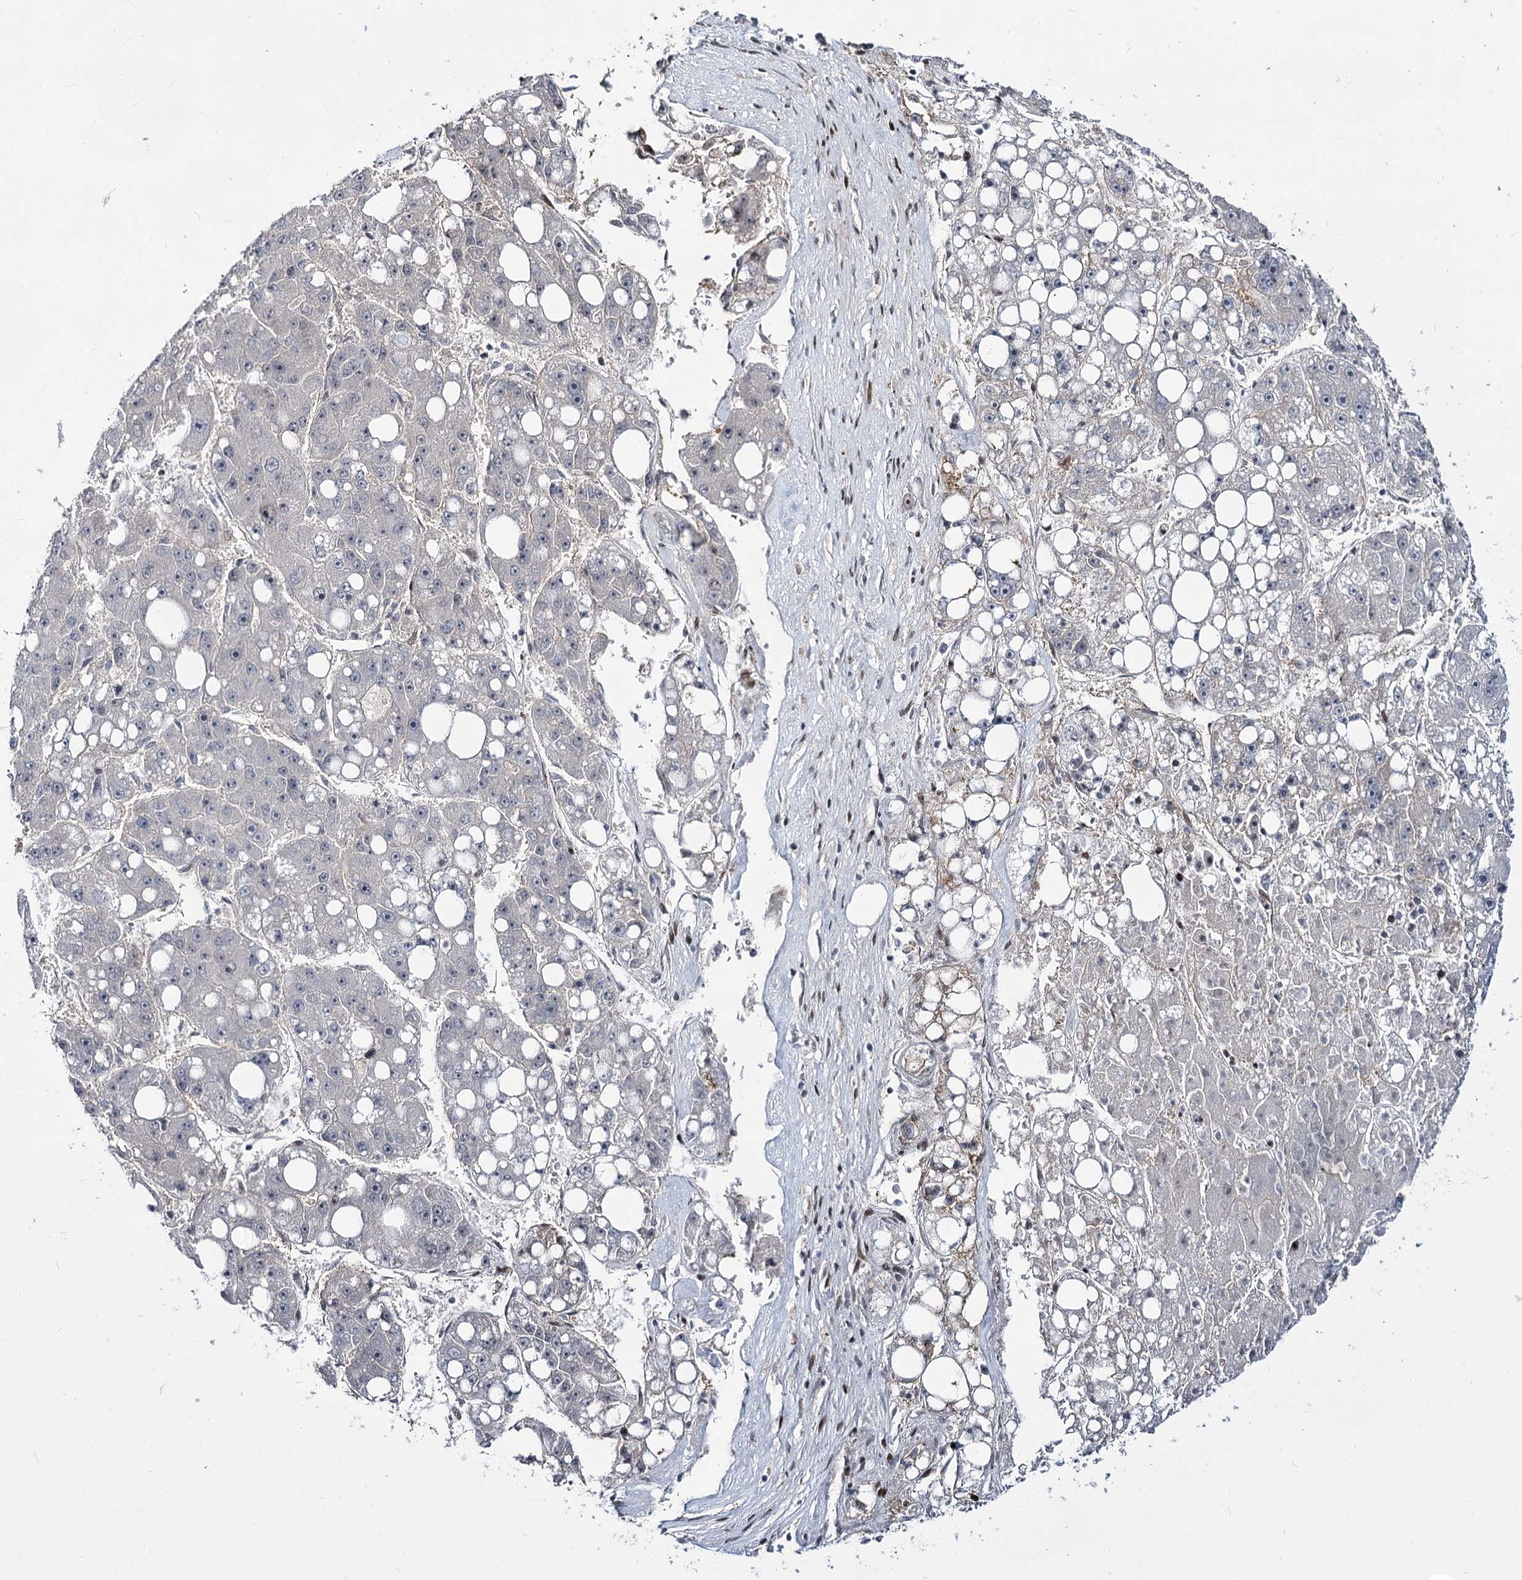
{"staining": {"intensity": "negative", "quantity": "none", "location": "none"}, "tissue": "liver cancer", "cell_type": "Tumor cells", "image_type": "cancer", "snomed": [{"axis": "morphology", "description": "Carcinoma, Hepatocellular, NOS"}, {"axis": "topography", "description": "Liver"}], "caption": "Immunohistochemical staining of liver hepatocellular carcinoma shows no significant staining in tumor cells.", "gene": "ITFG2", "patient": {"sex": "female", "age": 61}}